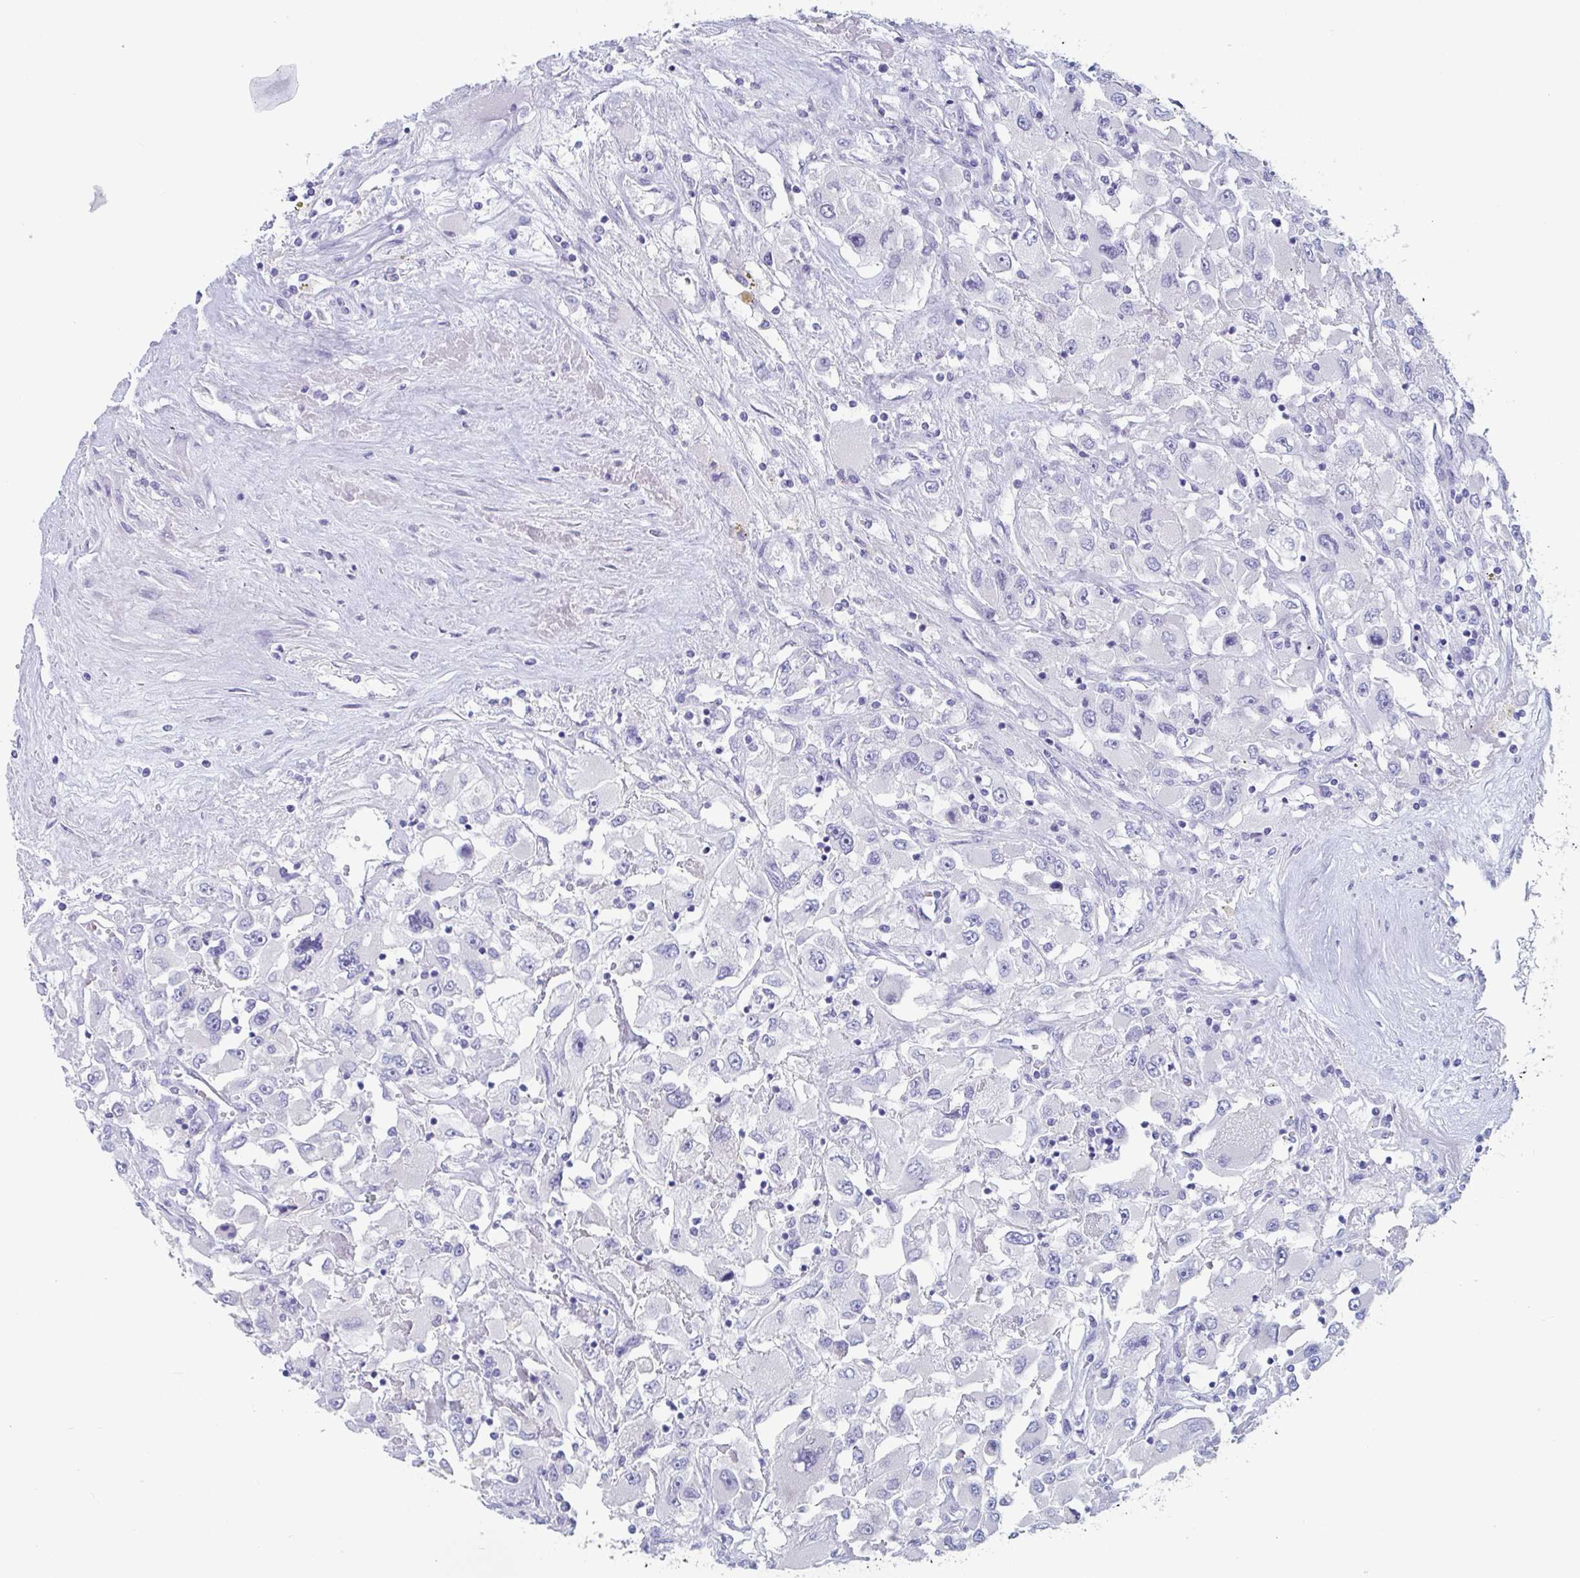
{"staining": {"intensity": "negative", "quantity": "none", "location": "none"}, "tissue": "renal cancer", "cell_type": "Tumor cells", "image_type": "cancer", "snomed": [{"axis": "morphology", "description": "Adenocarcinoma, NOS"}, {"axis": "topography", "description": "Kidney"}], "caption": "Immunohistochemical staining of human adenocarcinoma (renal) exhibits no significant positivity in tumor cells.", "gene": "ZPBP", "patient": {"sex": "female", "age": 52}}